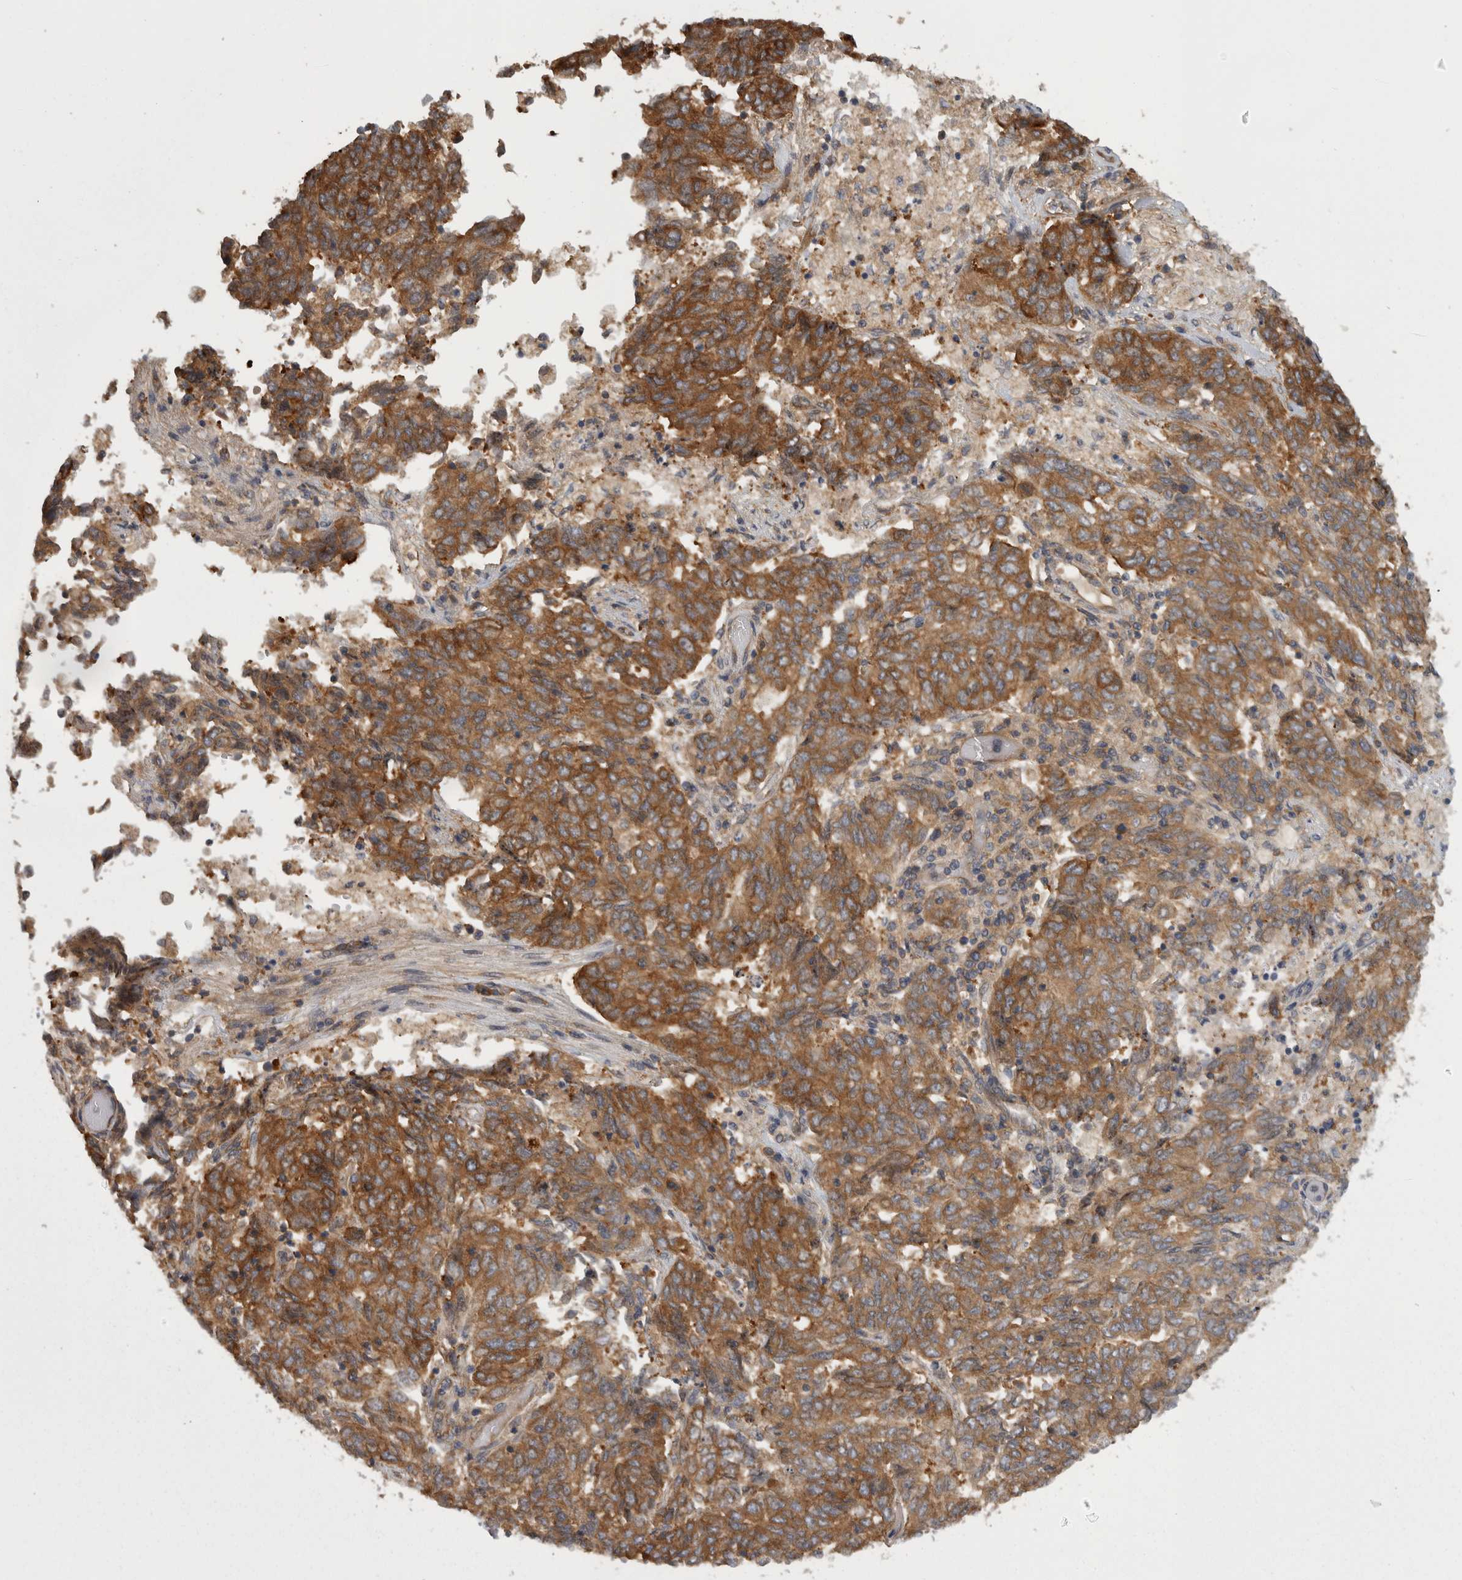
{"staining": {"intensity": "moderate", "quantity": ">75%", "location": "cytoplasmic/membranous"}, "tissue": "endometrial cancer", "cell_type": "Tumor cells", "image_type": "cancer", "snomed": [{"axis": "morphology", "description": "Adenocarcinoma, NOS"}, {"axis": "topography", "description": "Endometrium"}], "caption": "An image of endometrial cancer (adenocarcinoma) stained for a protein shows moderate cytoplasmic/membranous brown staining in tumor cells.", "gene": "SMCR8", "patient": {"sex": "female", "age": 80}}